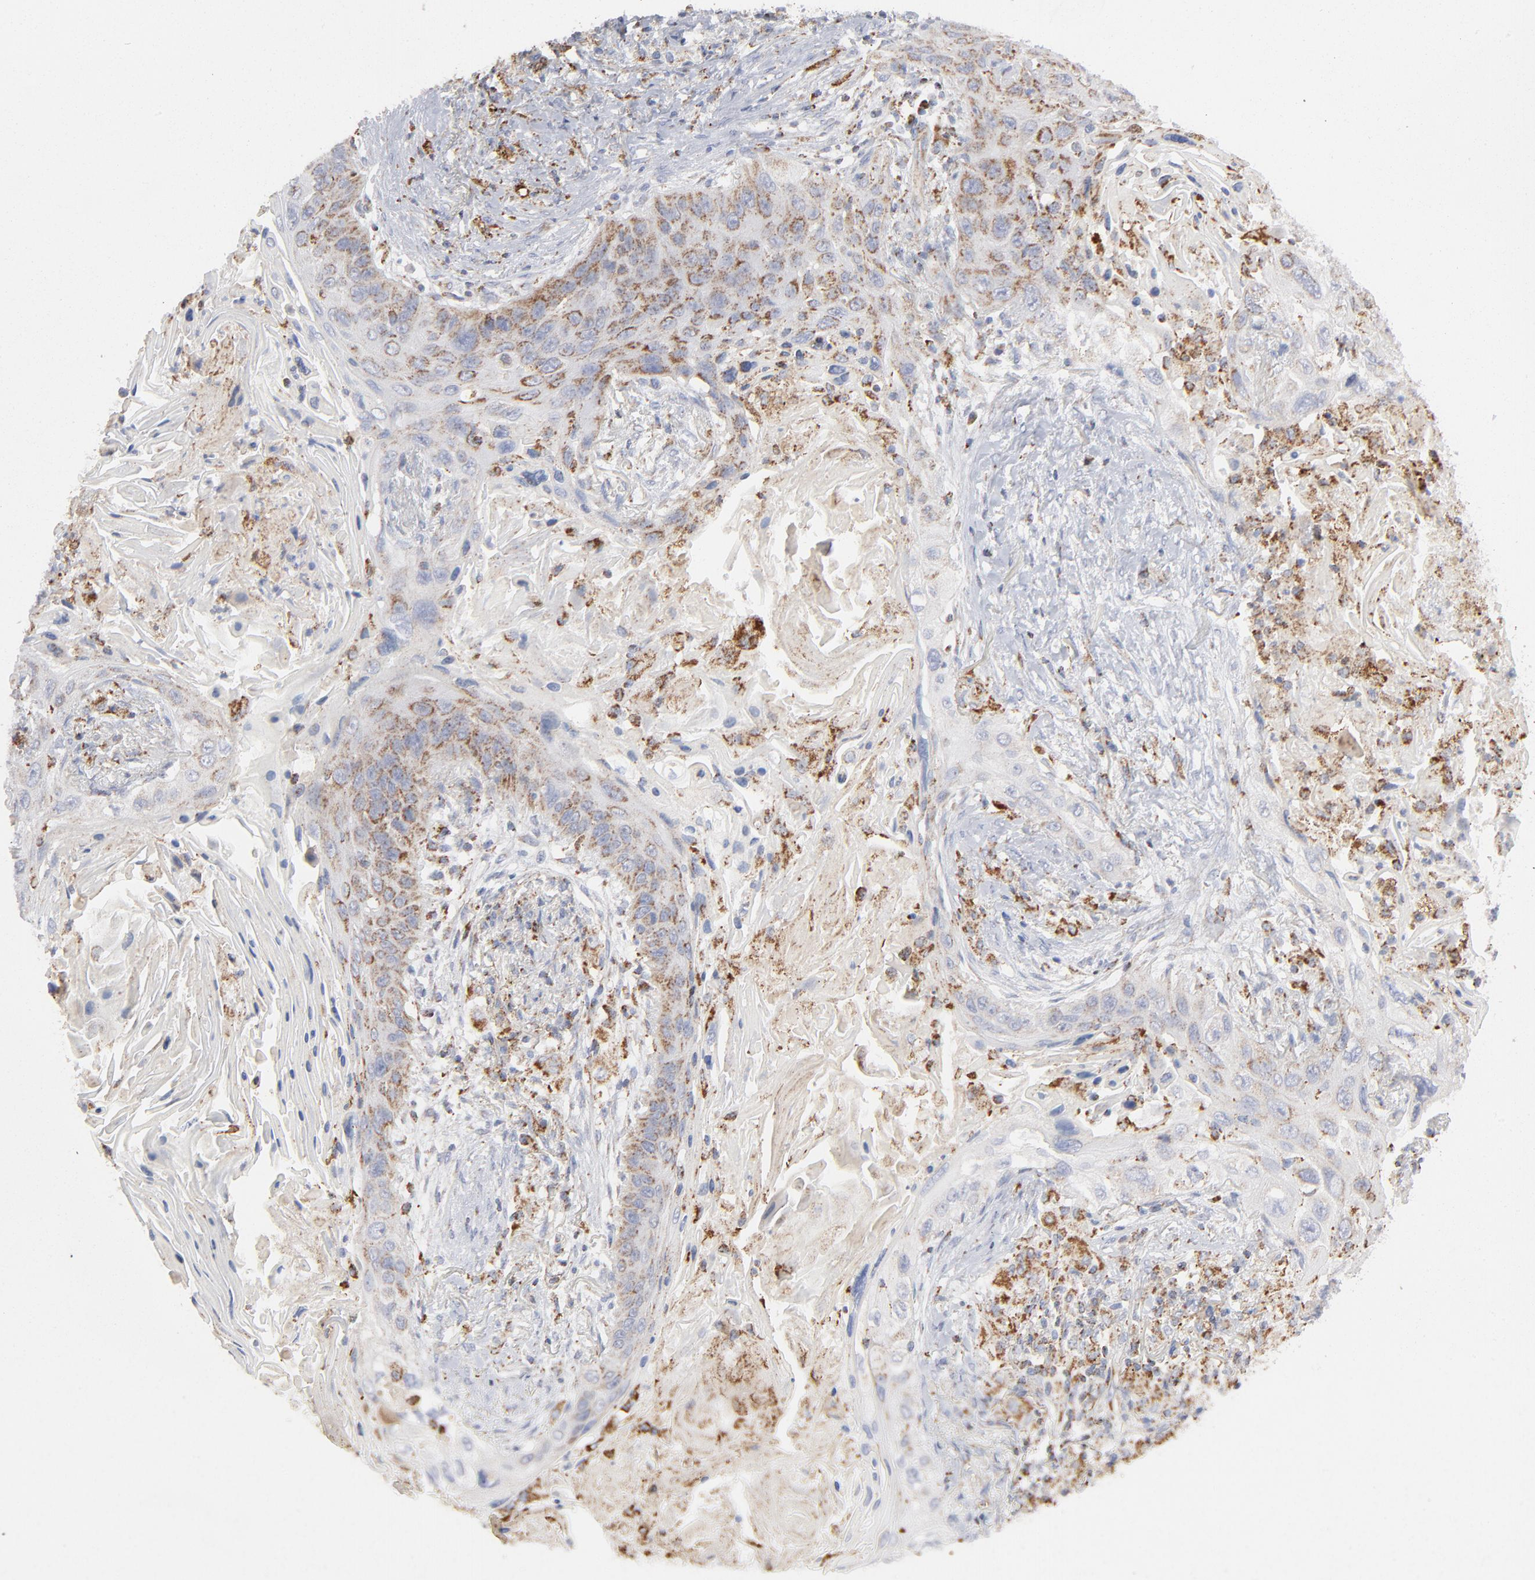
{"staining": {"intensity": "moderate", "quantity": "25%-75%", "location": "cytoplasmic/membranous"}, "tissue": "lung cancer", "cell_type": "Tumor cells", "image_type": "cancer", "snomed": [{"axis": "morphology", "description": "Squamous cell carcinoma, NOS"}, {"axis": "topography", "description": "Lung"}], "caption": "Squamous cell carcinoma (lung) stained with immunohistochemistry exhibits moderate cytoplasmic/membranous expression in approximately 25%-75% of tumor cells.", "gene": "ASB3", "patient": {"sex": "female", "age": 67}}